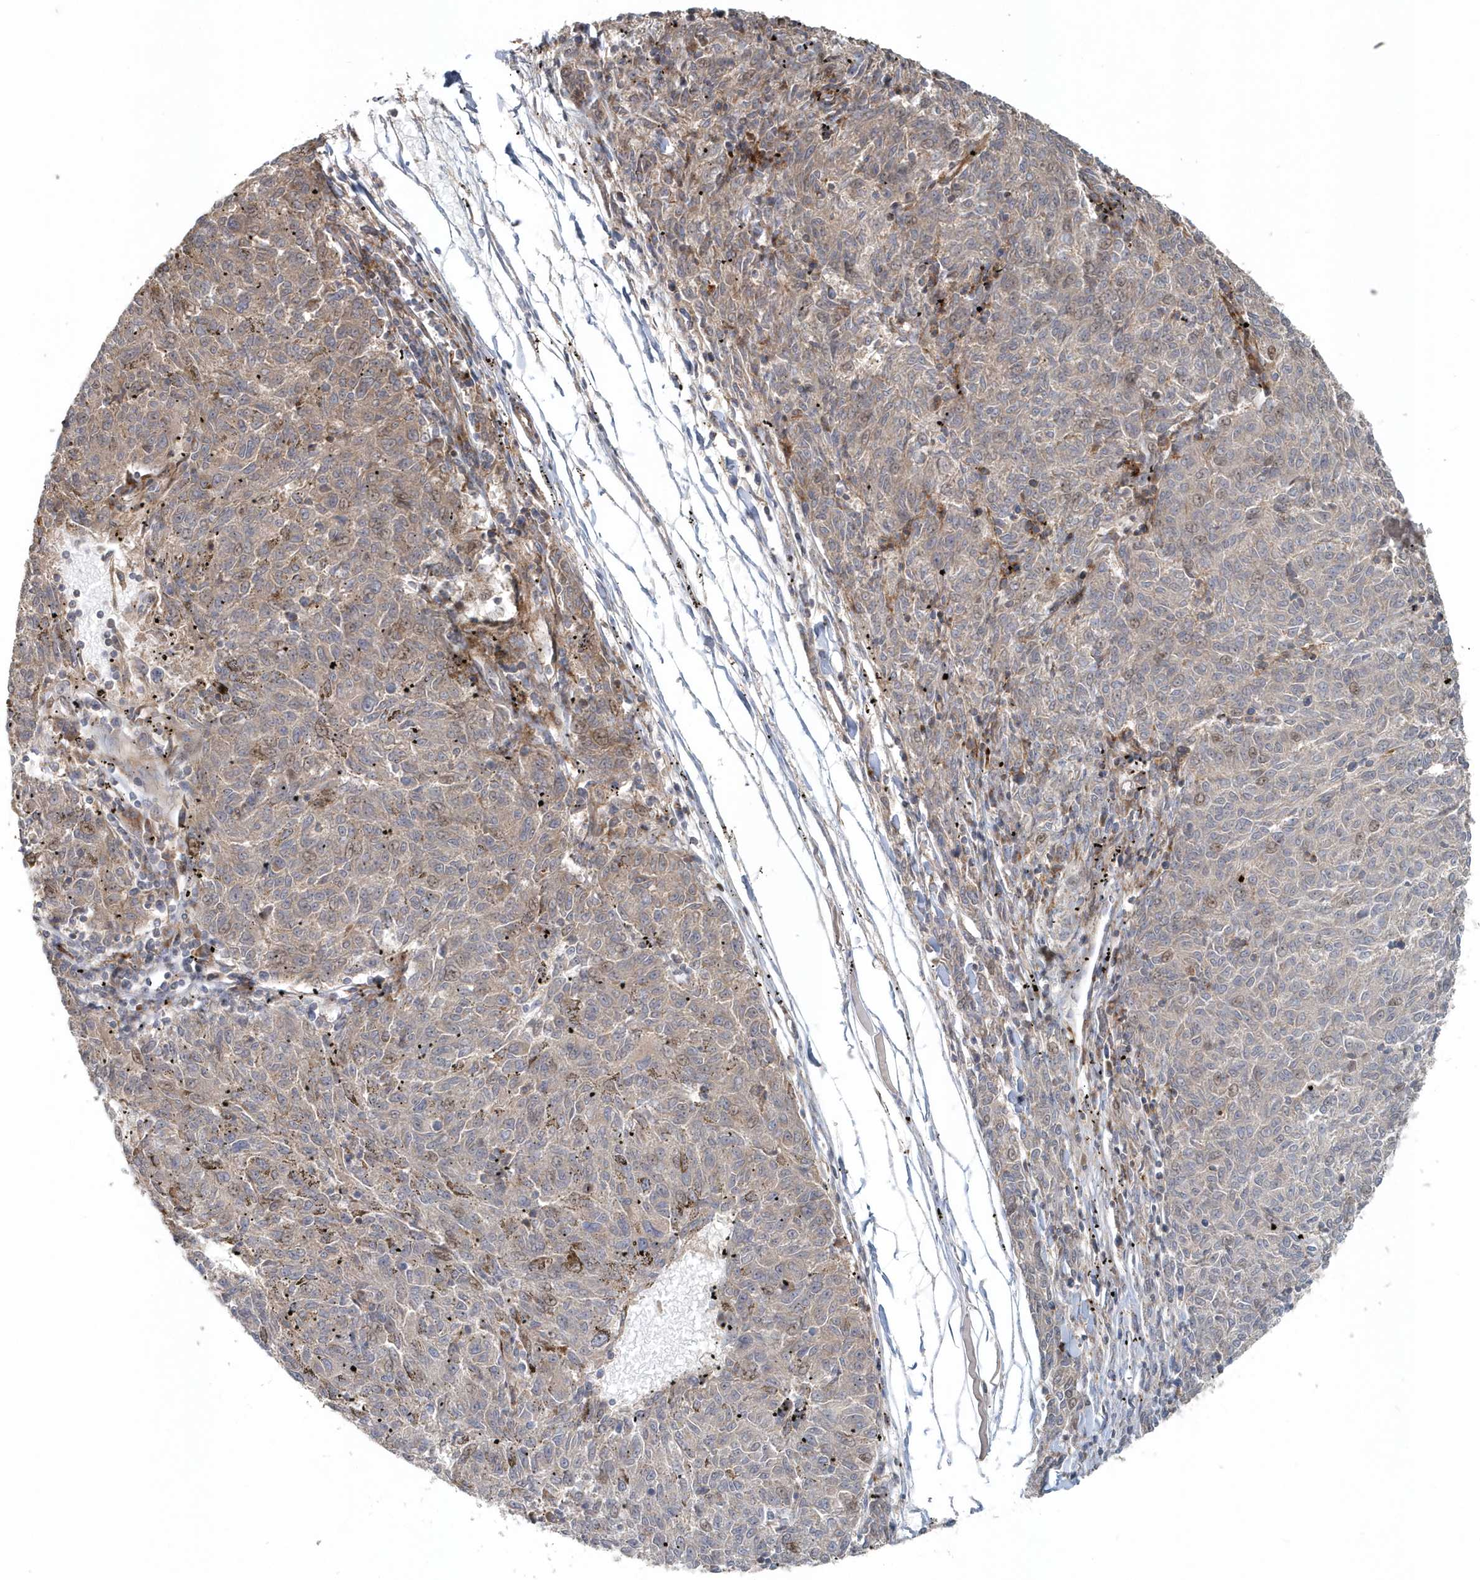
{"staining": {"intensity": "weak", "quantity": "<25%", "location": "cytoplasmic/membranous"}, "tissue": "melanoma", "cell_type": "Tumor cells", "image_type": "cancer", "snomed": [{"axis": "morphology", "description": "Malignant melanoma, NOS"}, {"axis": "topography", "description": "Skin"}], "caption": "Immunohistochemistry micrograph of human melanoma stained for a protein (brown), which shows no staining in tumor cells.", "gene": "MMUT", "patient": {"sex": "female", "age": 72}}